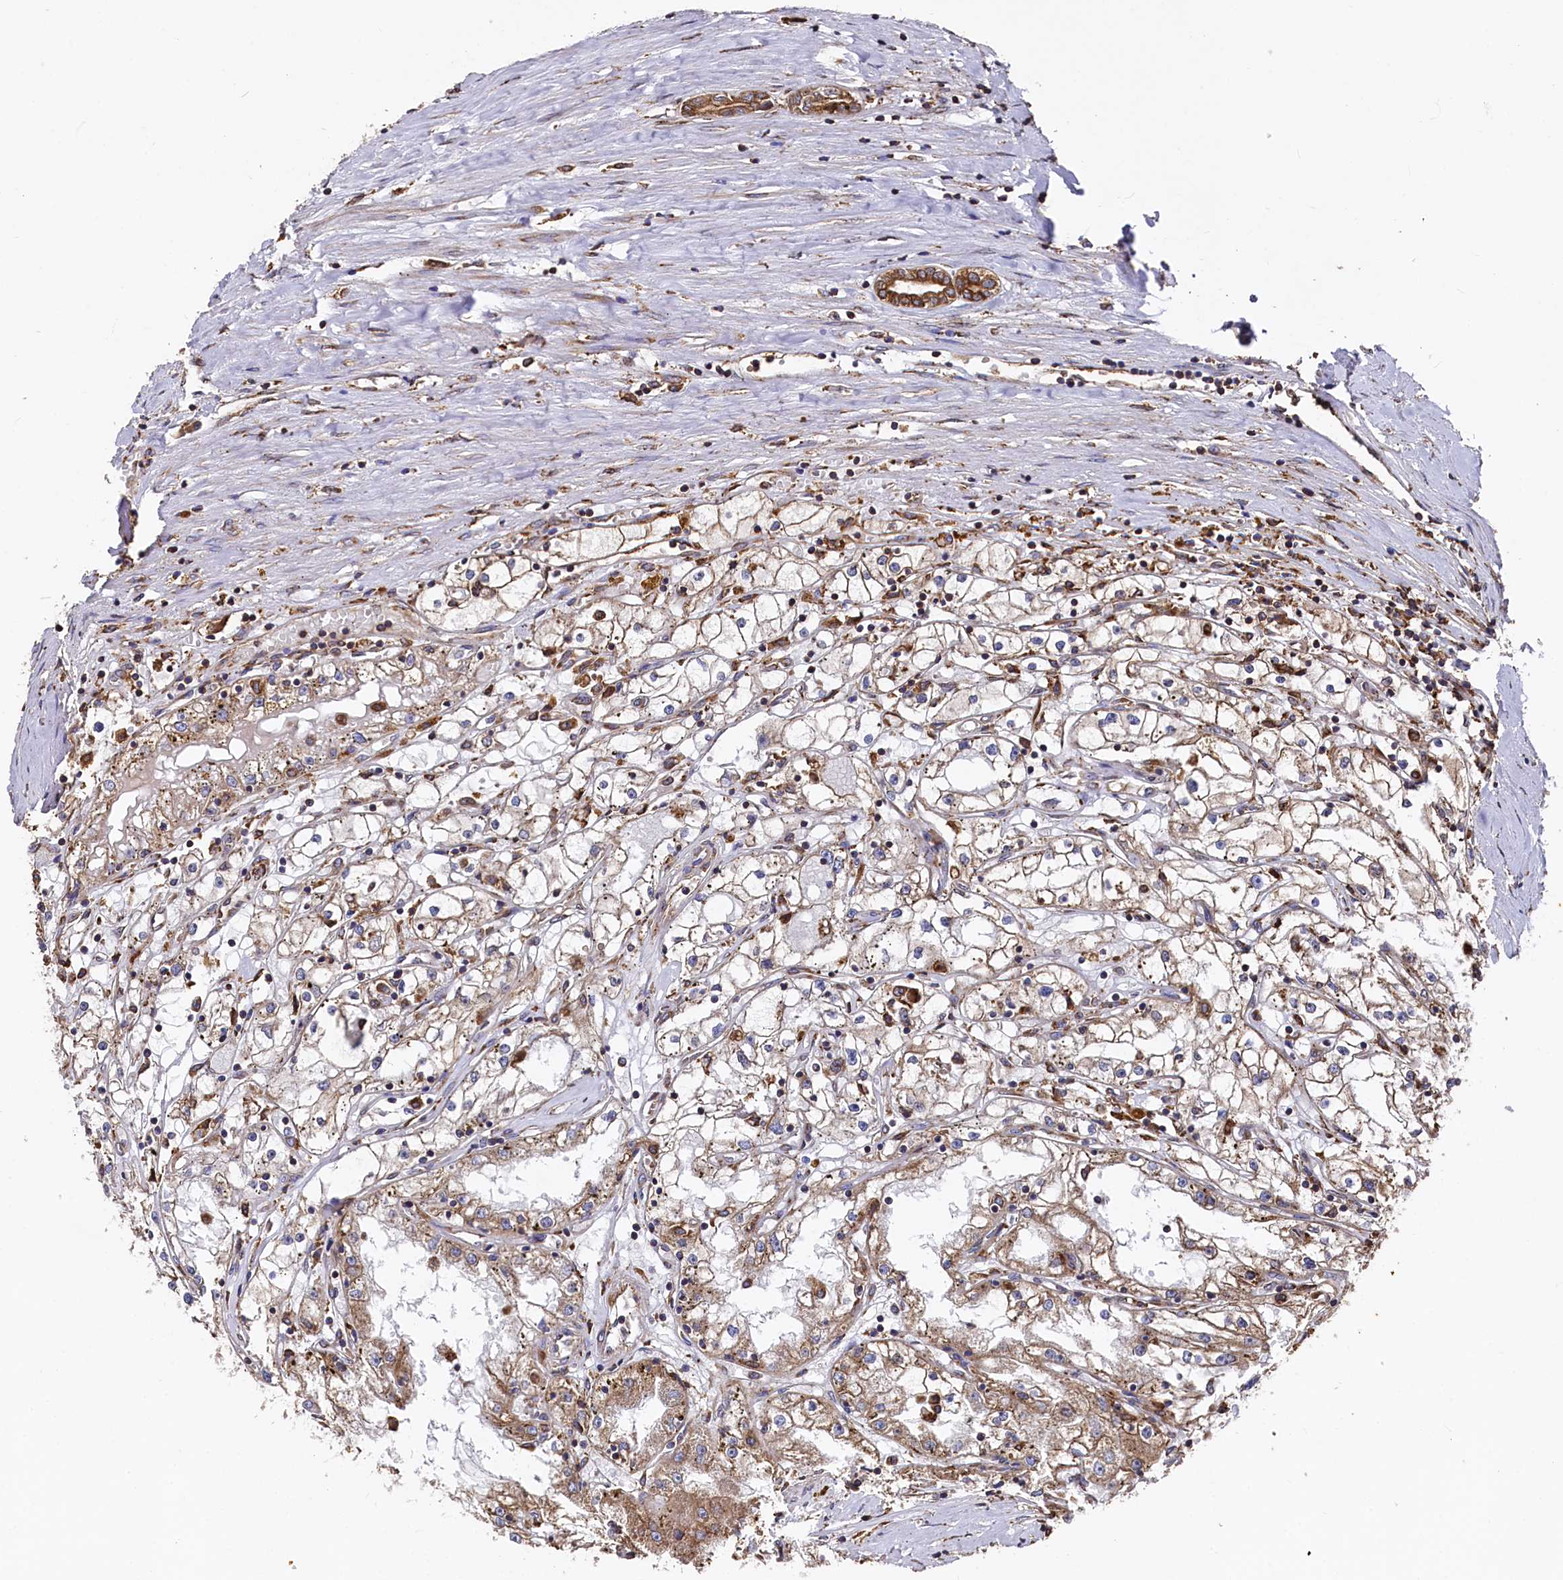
{"staining": {"intensity": "weak", "quantity": "25%-75%", "location": "cytoplasmic/membranous"}, "tissue": "renal cancer", "cell_type": "Tumor cells", "image_type": "cancer", "snomed": [{"axis": "morphology", "description": "Adenocarcinoma, NOS"}, {"axis": "topography", "description": "Kidney"}], "caption": "Brown immunohistochemical staining in renal cancer (adenocarcinoma) exhibits weak cytoplasmic/membranous staining in about 25%-75% of tumor cells. The staining was performed using DAB to visualize the protein expression in brown, while the nuclei were stained in blue with hematoxylin (Magnification: 20x).", "gene": "NEURL1B", "patient": {"sex": "male", "age": 56}}